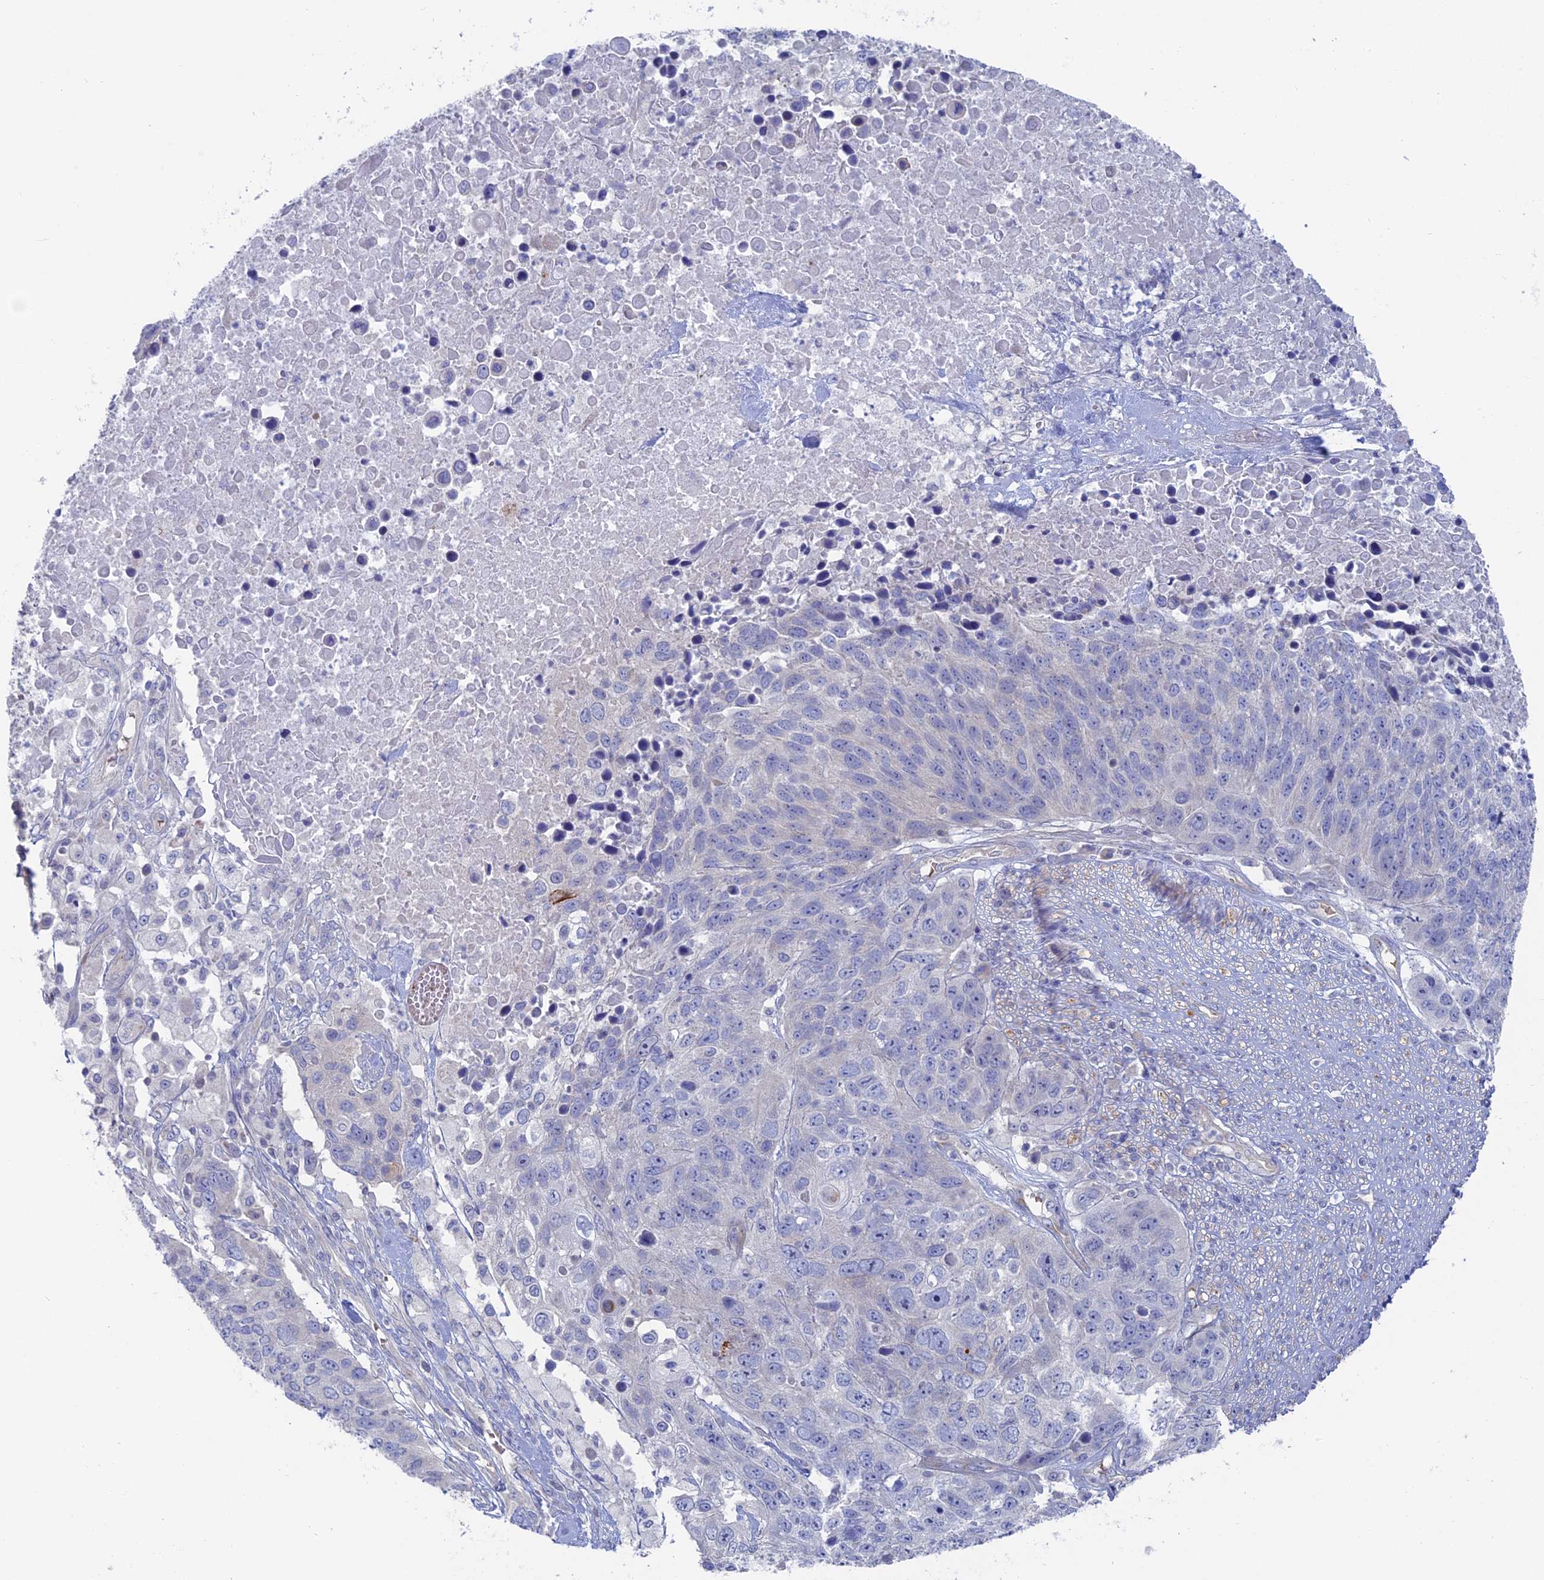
{"staining": {"intensity": "negative", "quantity": "none", "location": "none"}, "tissue": "lung cancer", "cell_type": "Tumor cells", "image_type": "cancer", "snomed": [{"axis": "morphology", "description": "Normal tissue, NOS"}, {"axis": "morphology", "description": "Squamous cell carcinoma, NOS"}, {"axis": "topography", "description": "Lymph node"}, {"axis": "topography", "description": "Lung"}], "caption": "Lung cancer was stained to show a protein in brown. There is no significant expression in tumor cells.", "gene": "TBC1D30", "patient": {"sex": "male", "age": 66}}